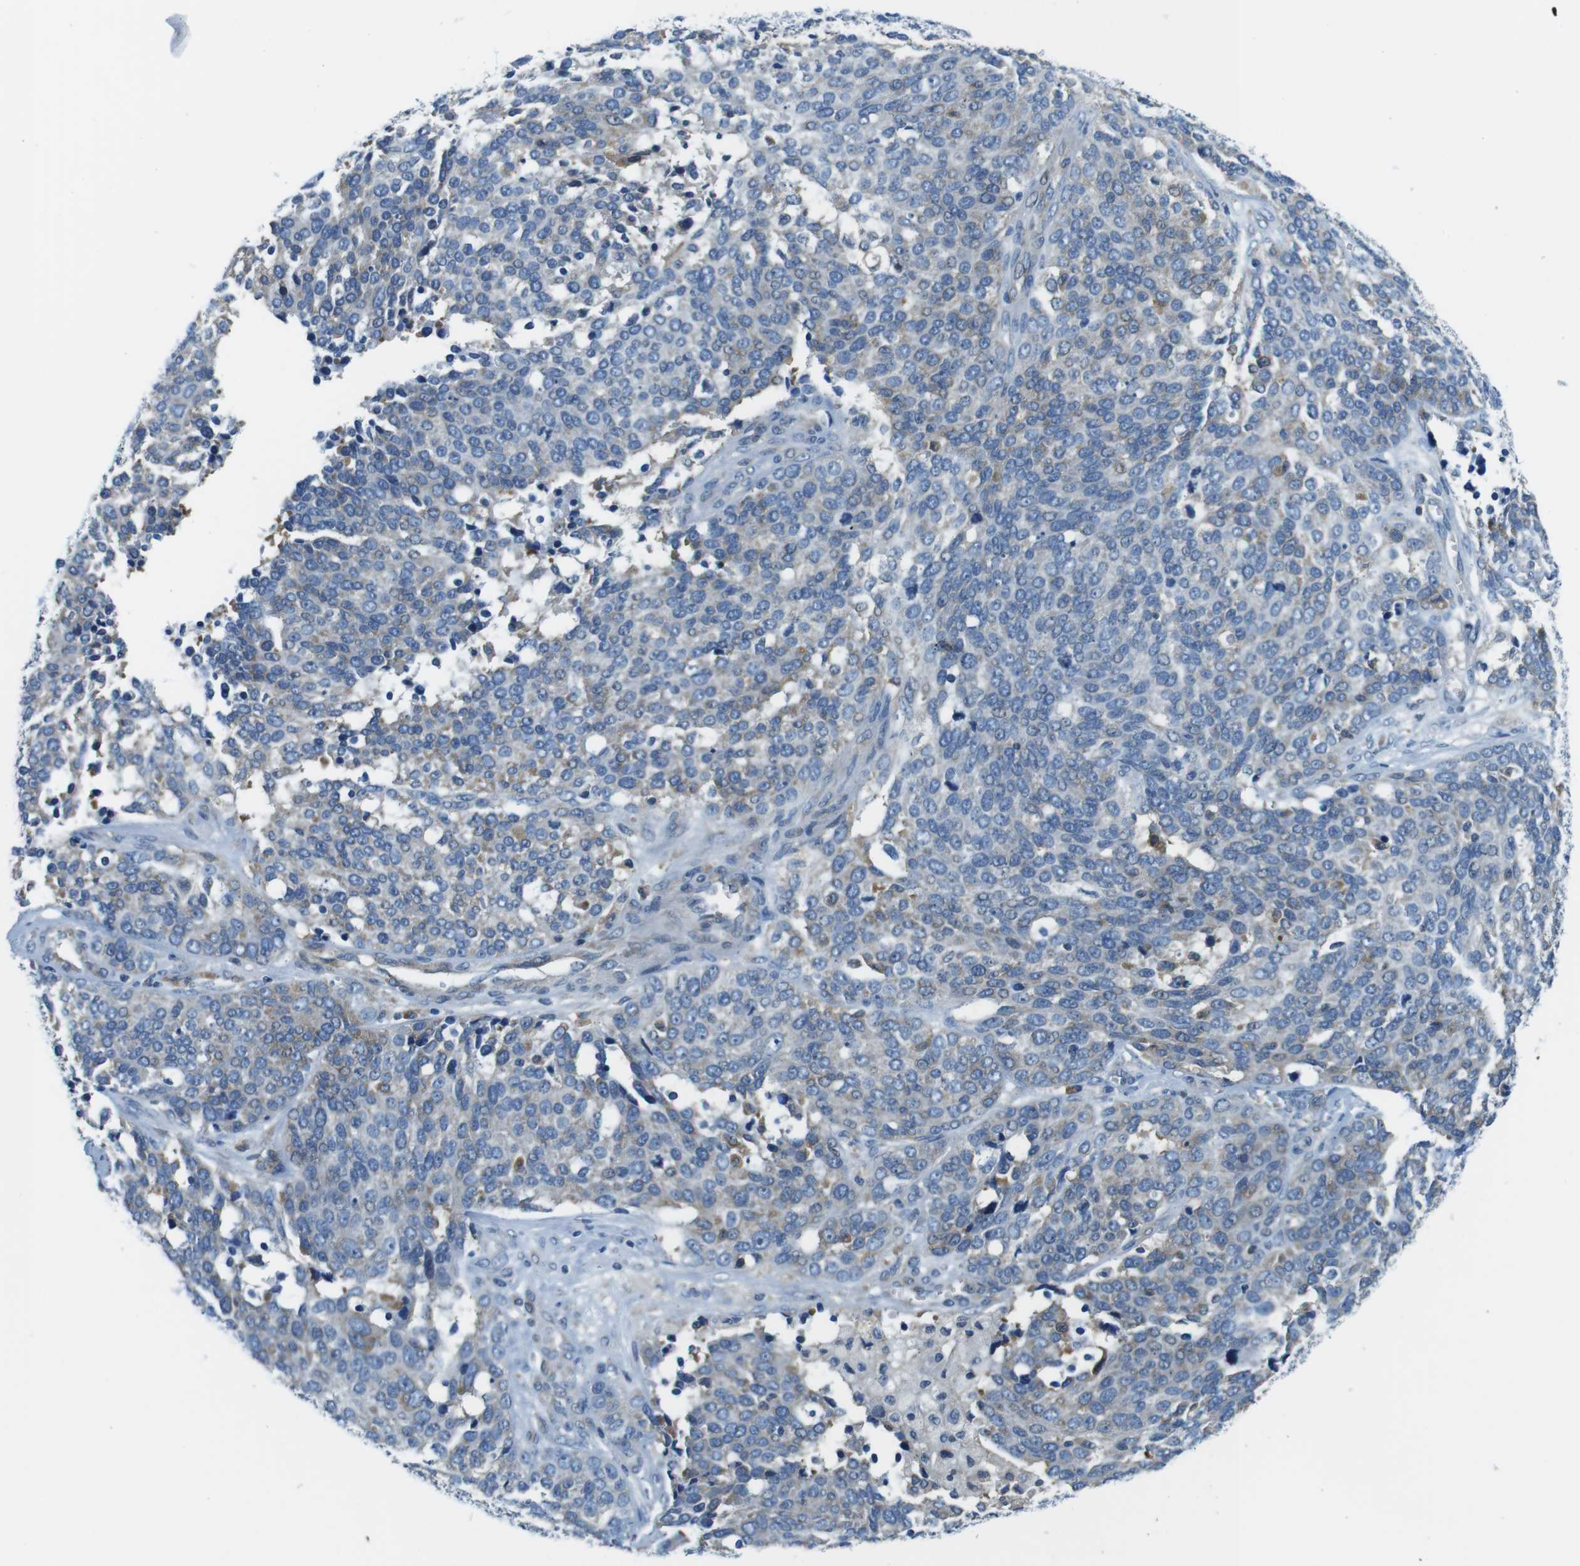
{"staining": {"intensity": "moderate", "quantity": "25%-75%", "location": "cytoplasmic/membranous"}, "tissue": "ovarian cancer", "cell_type": "Tumor cells", "image_type": "cancer", "snomed": [{"axis": "morphology", "description": "Cystadenocarcinoma, serous, NOS"}, {"axis": "topography", "description": "Ovary"}], "caption": "Moderate cytoplasmic/membranous protein positivity is identified in about 25%-75% of tumor cells in serous cystadenocarcinoma (ovarian). The protein of interest is stained brown, and the nuclei are stained in blue (DAB IHC with brightfield microscopy, high magnification).", "gene": "EIF2B5", "patient": {"sex": "female", "age": 44}}